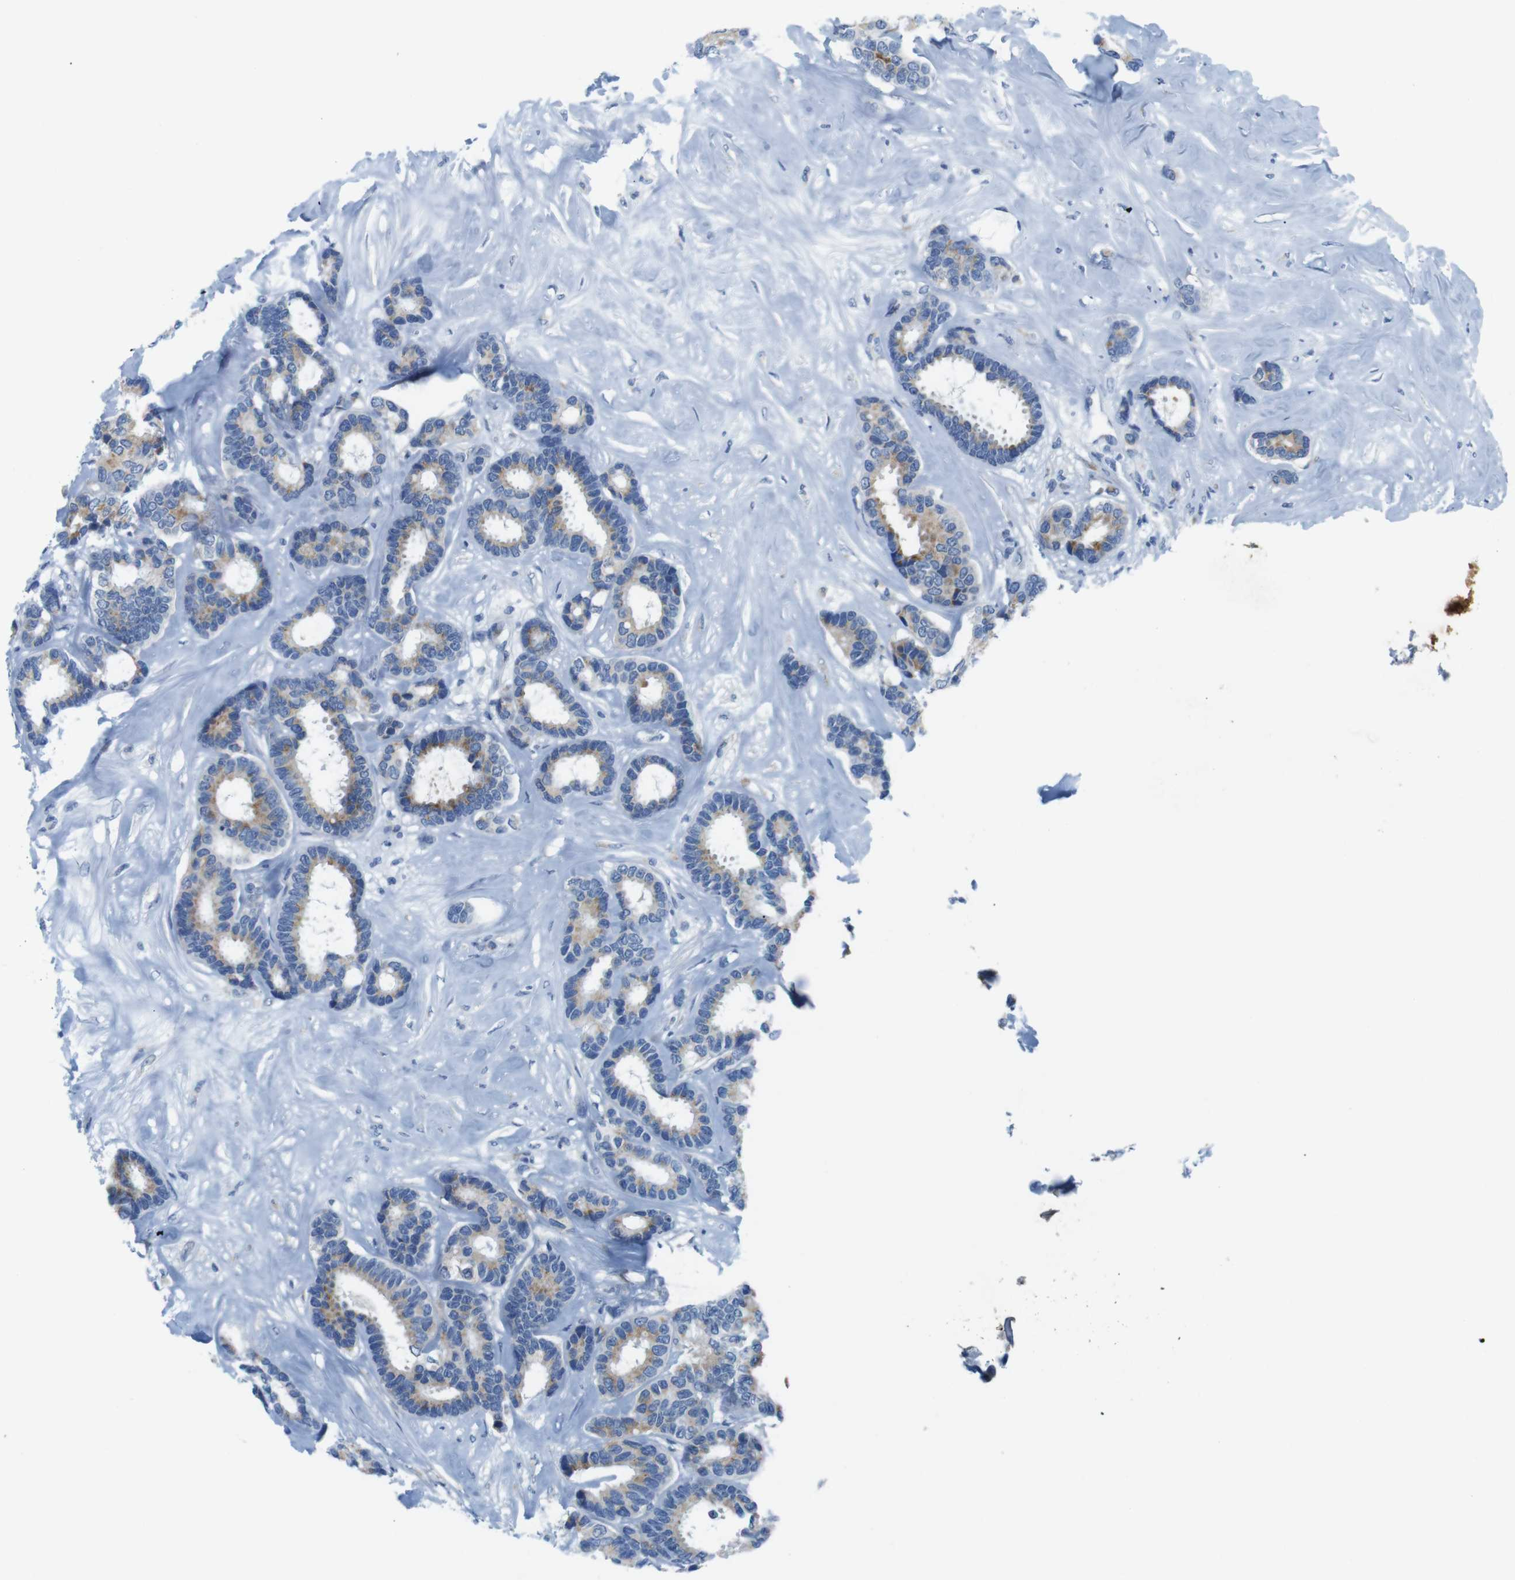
{"staining": {"intensity": "moderate", "quantity": "<25%", "location": "cytoplasmic/membranous"}, "tissue": "breast cancer", "cell_type": "Tumor cells", "image_type": "cancer", "snomed": [{"axis": "morphology", "description": "Duct carcinoma"}, {"axis": "topography", "description": "Breast"}], "caption": "Protein expression analysis of breast cancer demonstrates moderate cytoplasmic/membranous positivity in approximately <25% of tumor cells. Using DAB (brown) and hematoxylin (blue) stains, captured at high magnification using brightfield microscopy.", "gene": "GOLGA2", "patient": {"sex": "female", "age": 87}}